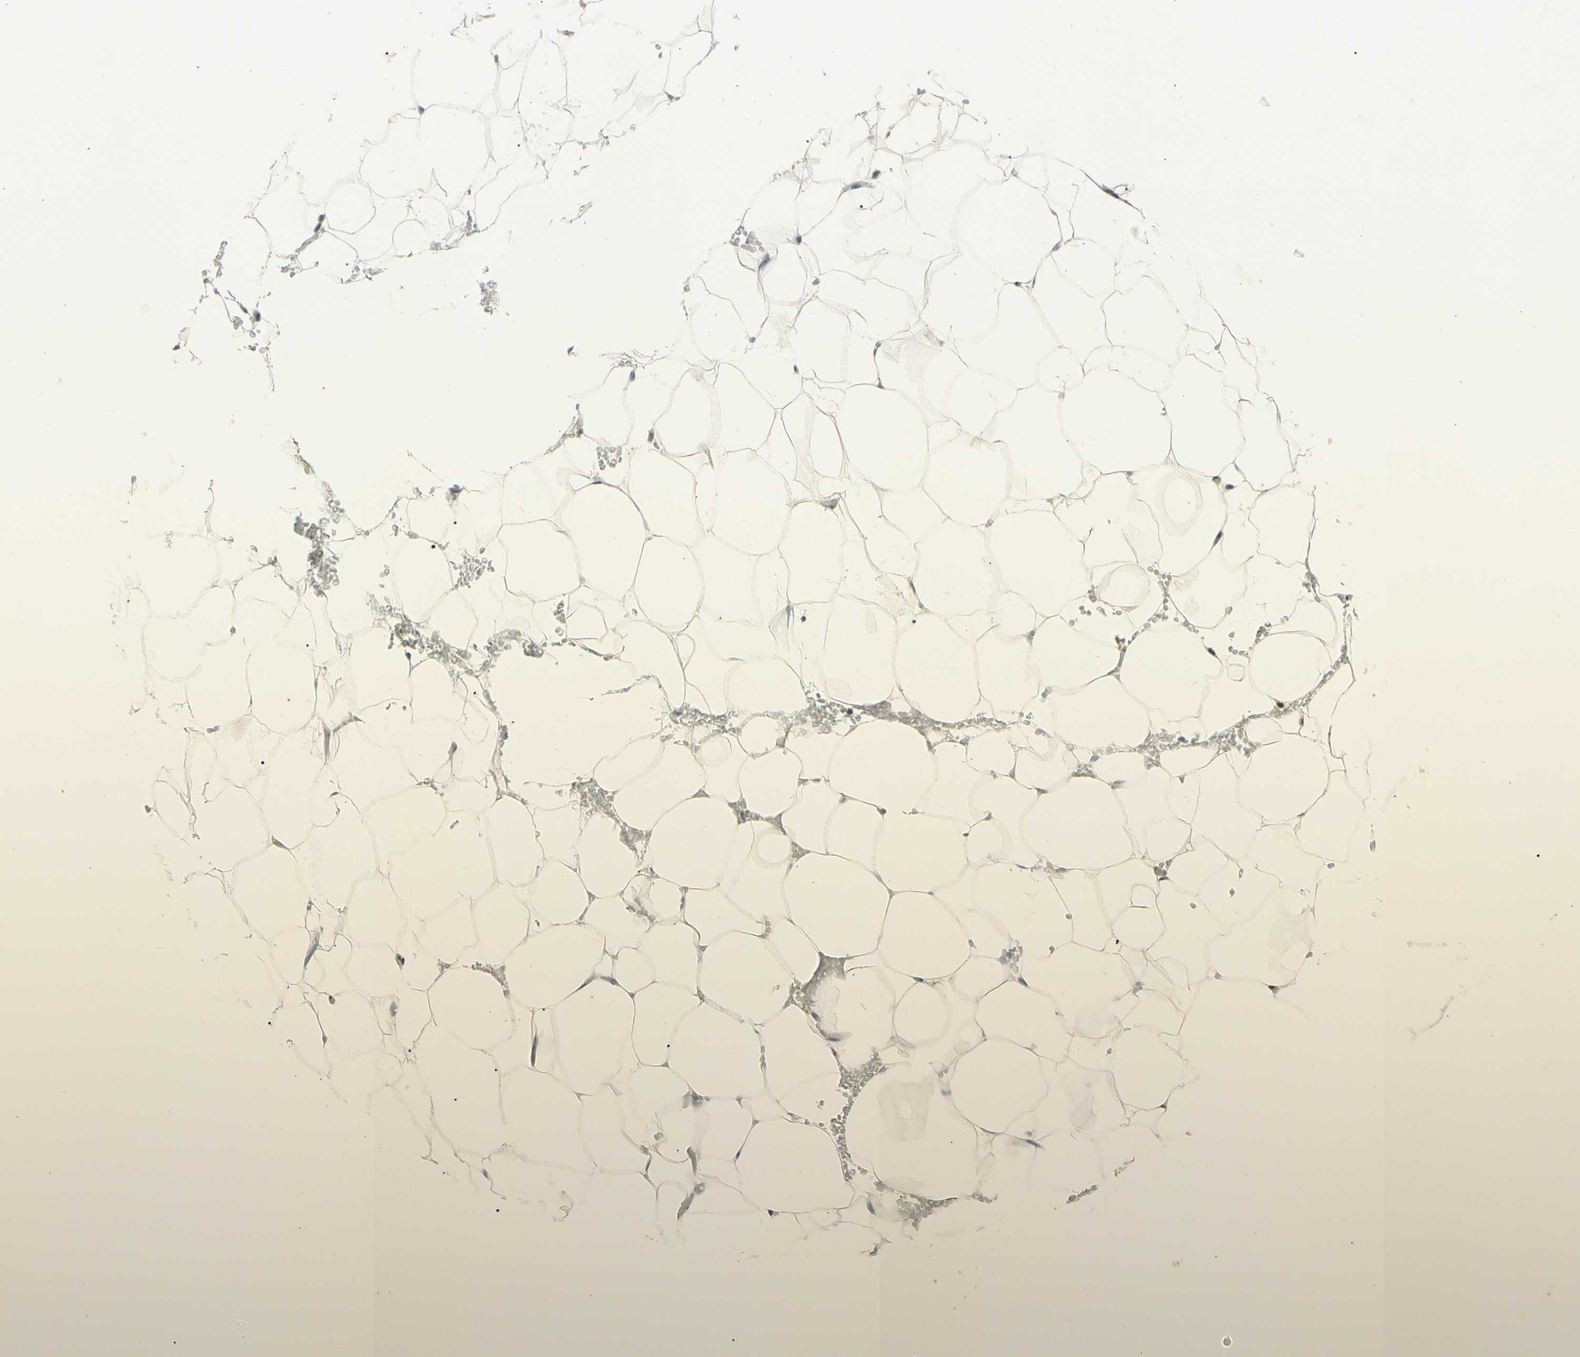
{"staining": {"intensity": "moderate", "quantity": "25%-75%", "location": "nuclear"}, "tissue": "adipose tissue", "cell_type": "Adipocytes", "image_type": "normal", "snomed": [{"axis": "morphology", "description": "Normal tissue, NOS"}, {"axis": "topography", "description": "Breast"}, {"axis": "topography", "description": "Adipose tissue"}], "caption": "A micrograph showing moderate nuclear positivity in approximately 25%-75% of adipocytes in unremarkable adipose tissue, as visualized by brown immunohistochemical staining.", "gene": "FOXJ2", "patient": {"sex": "female", "age": 25}}